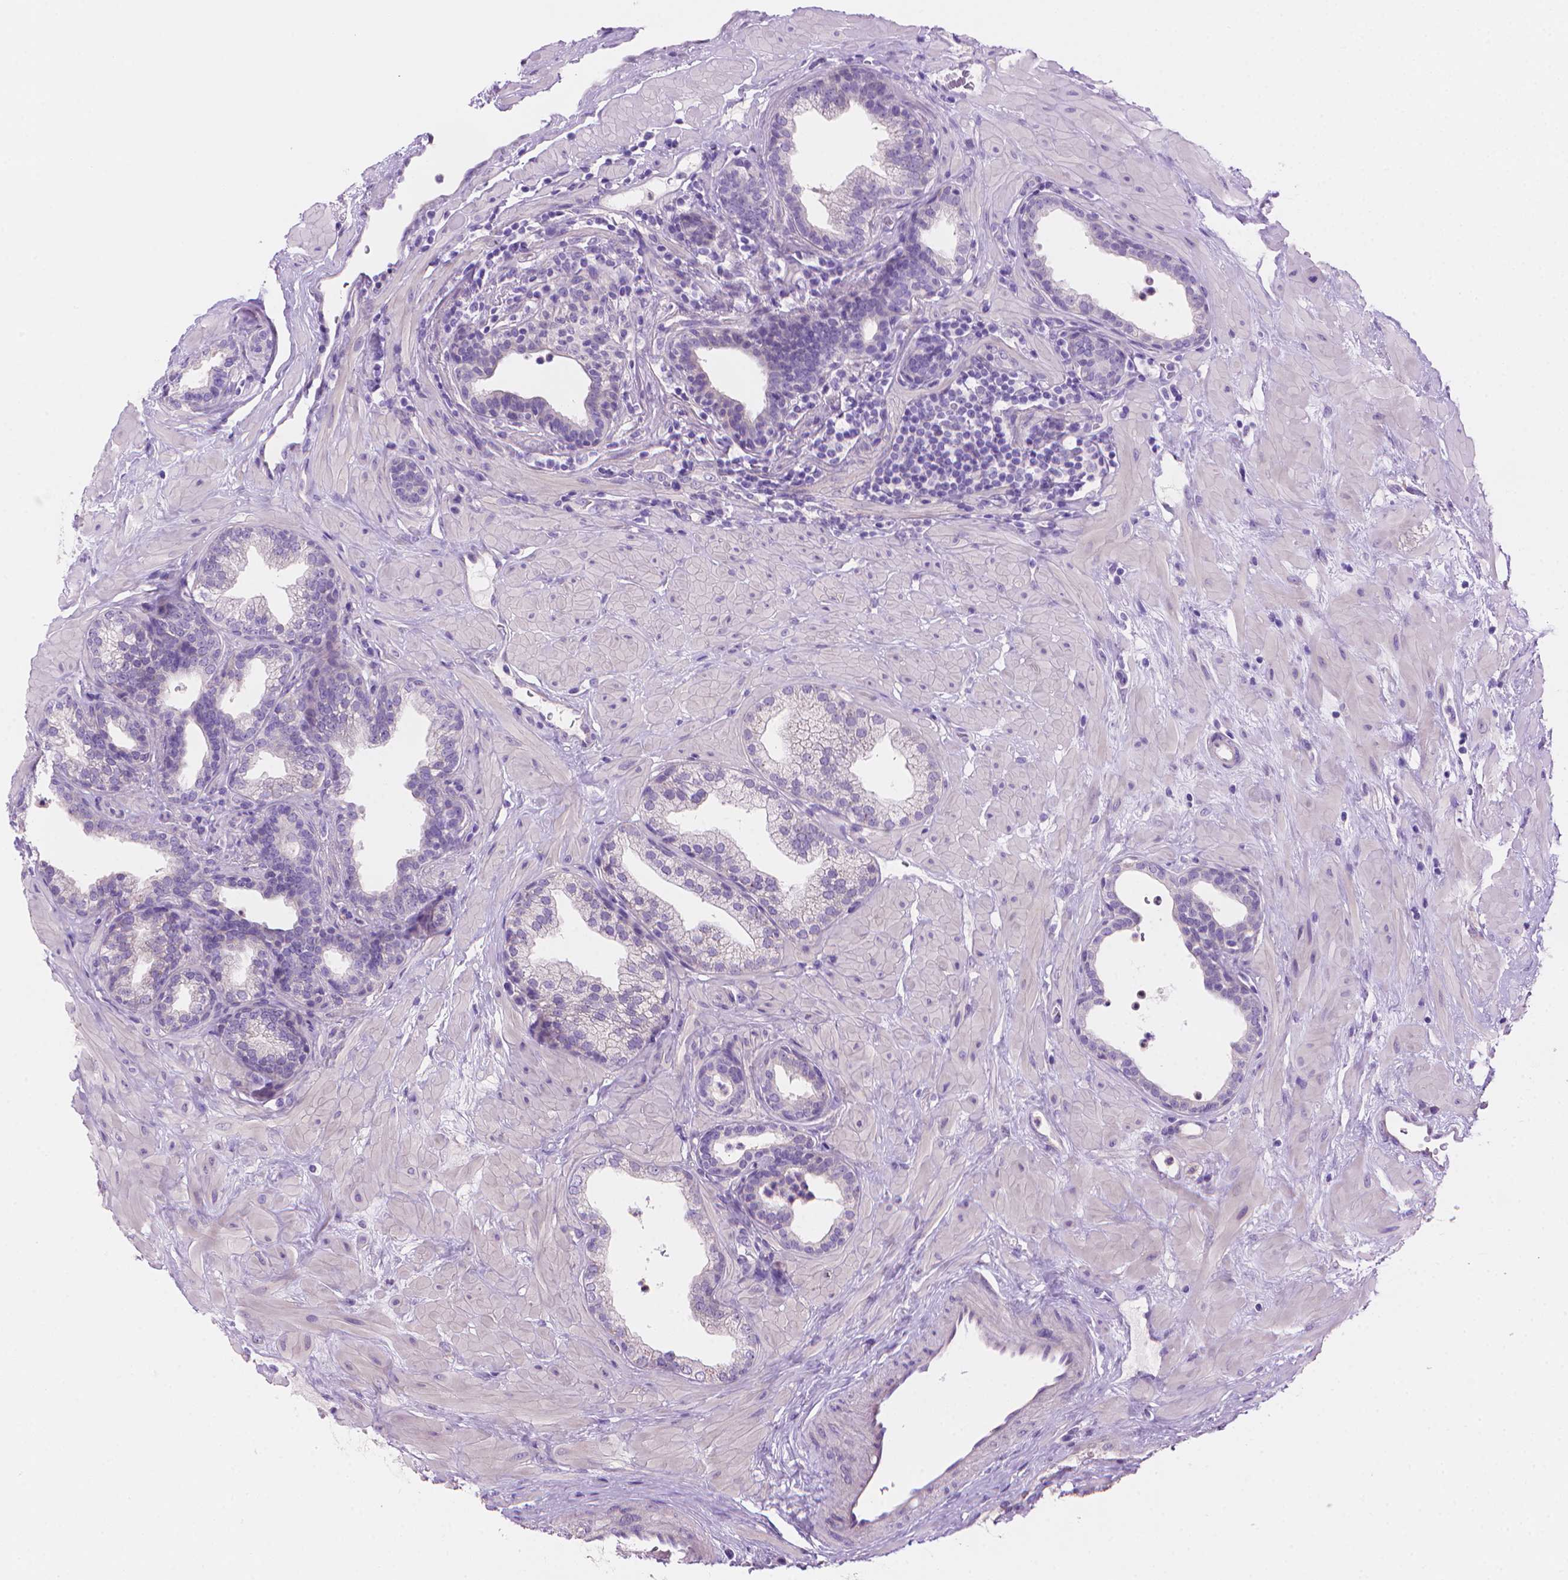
{"staining": {"intensity": "negative", "quantity": "none", "location": "none"}, "tissue": "prostate", "cell_type": "Glandular cells", "image_type": "normal", "snomed": [{"axis": "morphology", "description": "Normal tissue, NOS"}, {"axis": "topography", "description": "Prostate"}], "caption": "DAB (3,3'-diaminobenzidine) immunohistochemical staining of benign prostate shows no significant expression in glandular cells.", "gene": "AMMECR1L", "patient": {"sex": "male", "age": 37}}